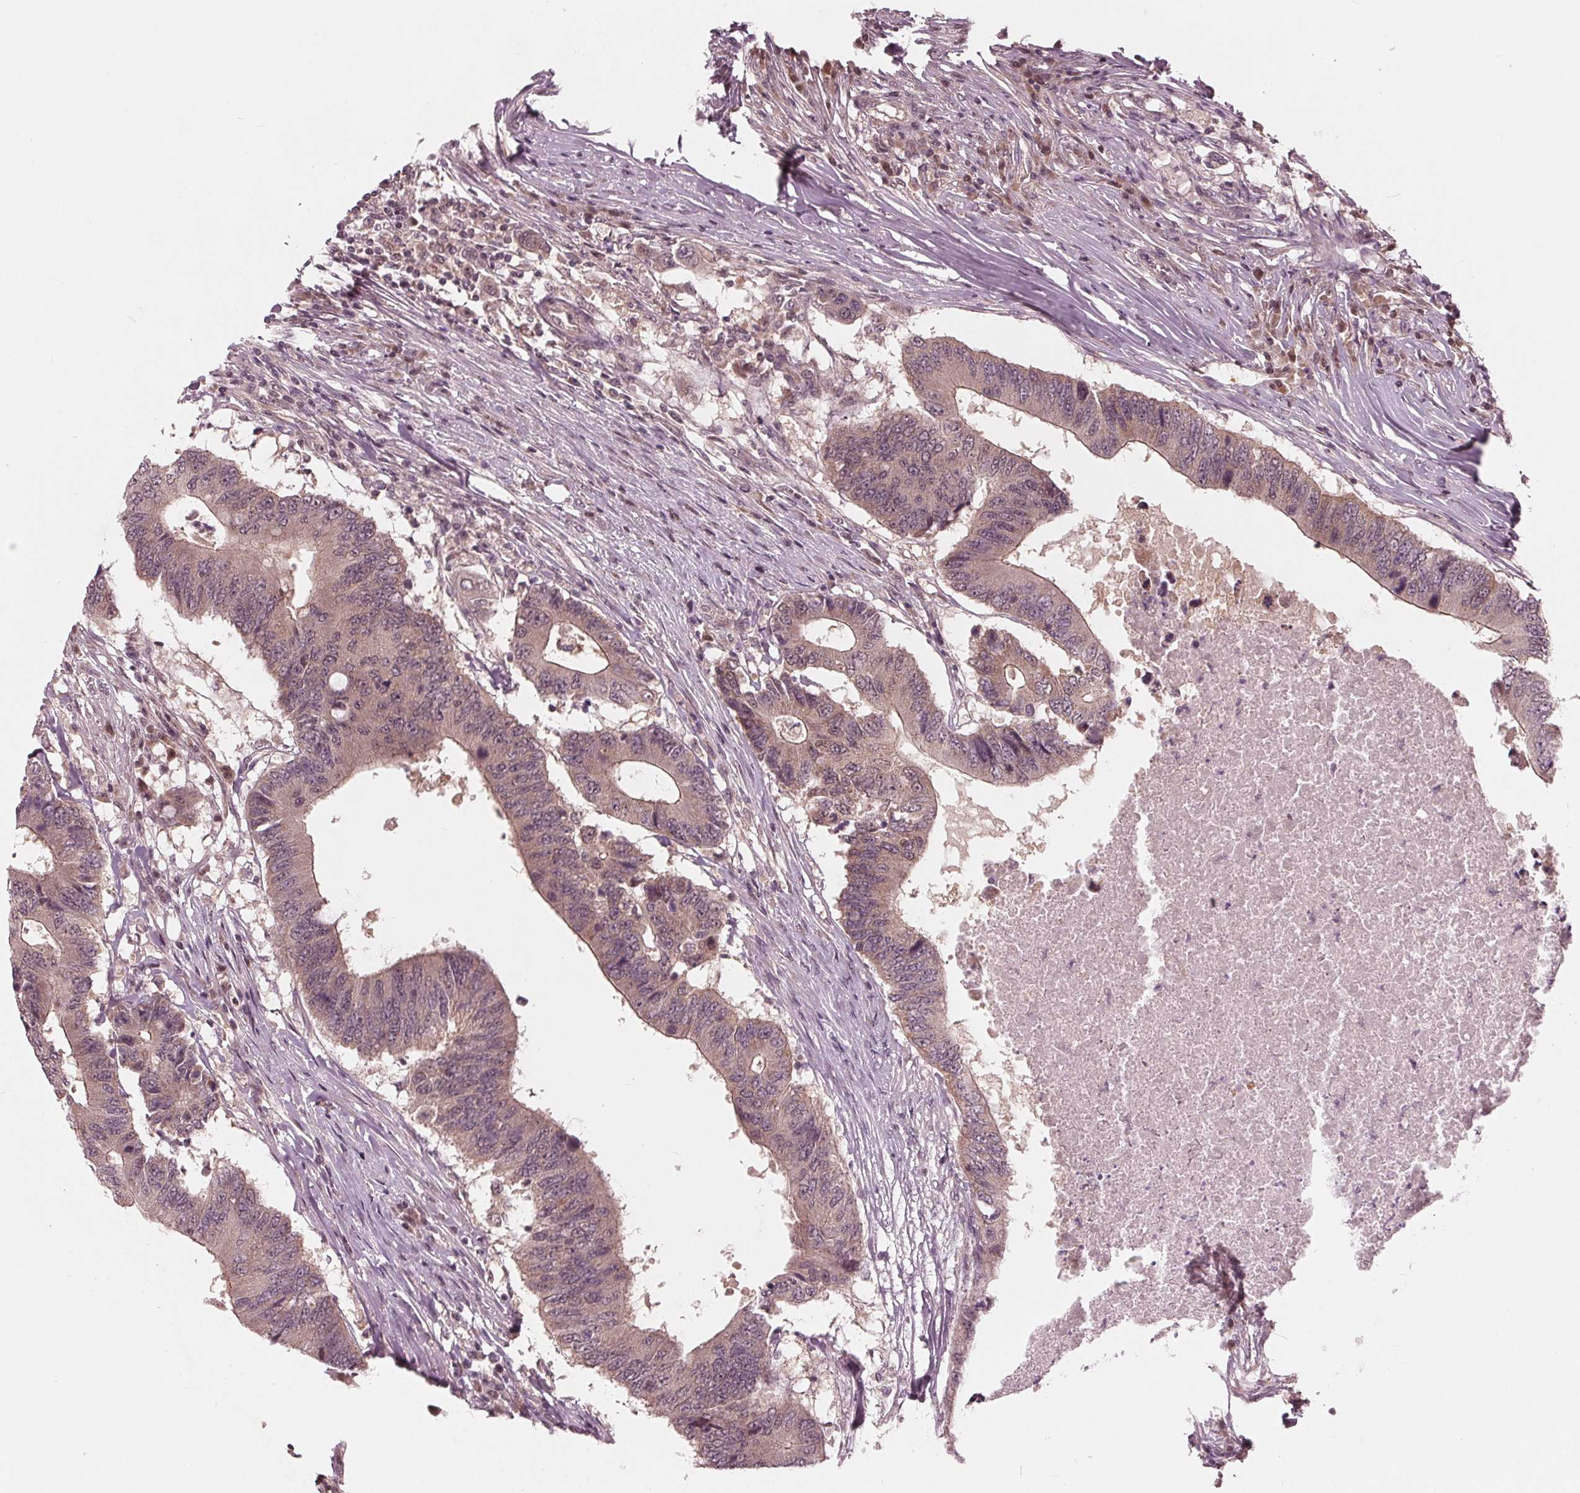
{"staining": {"intensity": "weak", "quantity": "25%-75%", "location": "cytoplasmic/membranous"}, "tissue": "colorectal cancer", "cell_type": "Tumor cells", "image_type": "cancer", "snomed": [{"axis": "morphology", "description": "Adenocarcinoma, NOS"}, {"axis": "topography", "description": "Colon"}], "caption": "Immunohistochemical staining of human colorectal cancer exhibits low levels of weak cytoplasmic/membranous protein expression in about 25%-75% of tumor cells. (IHC, brightfield microscopy, high magnification).", "gene": "UBALD1", "patient": {"sex": "male", "age": 71}}